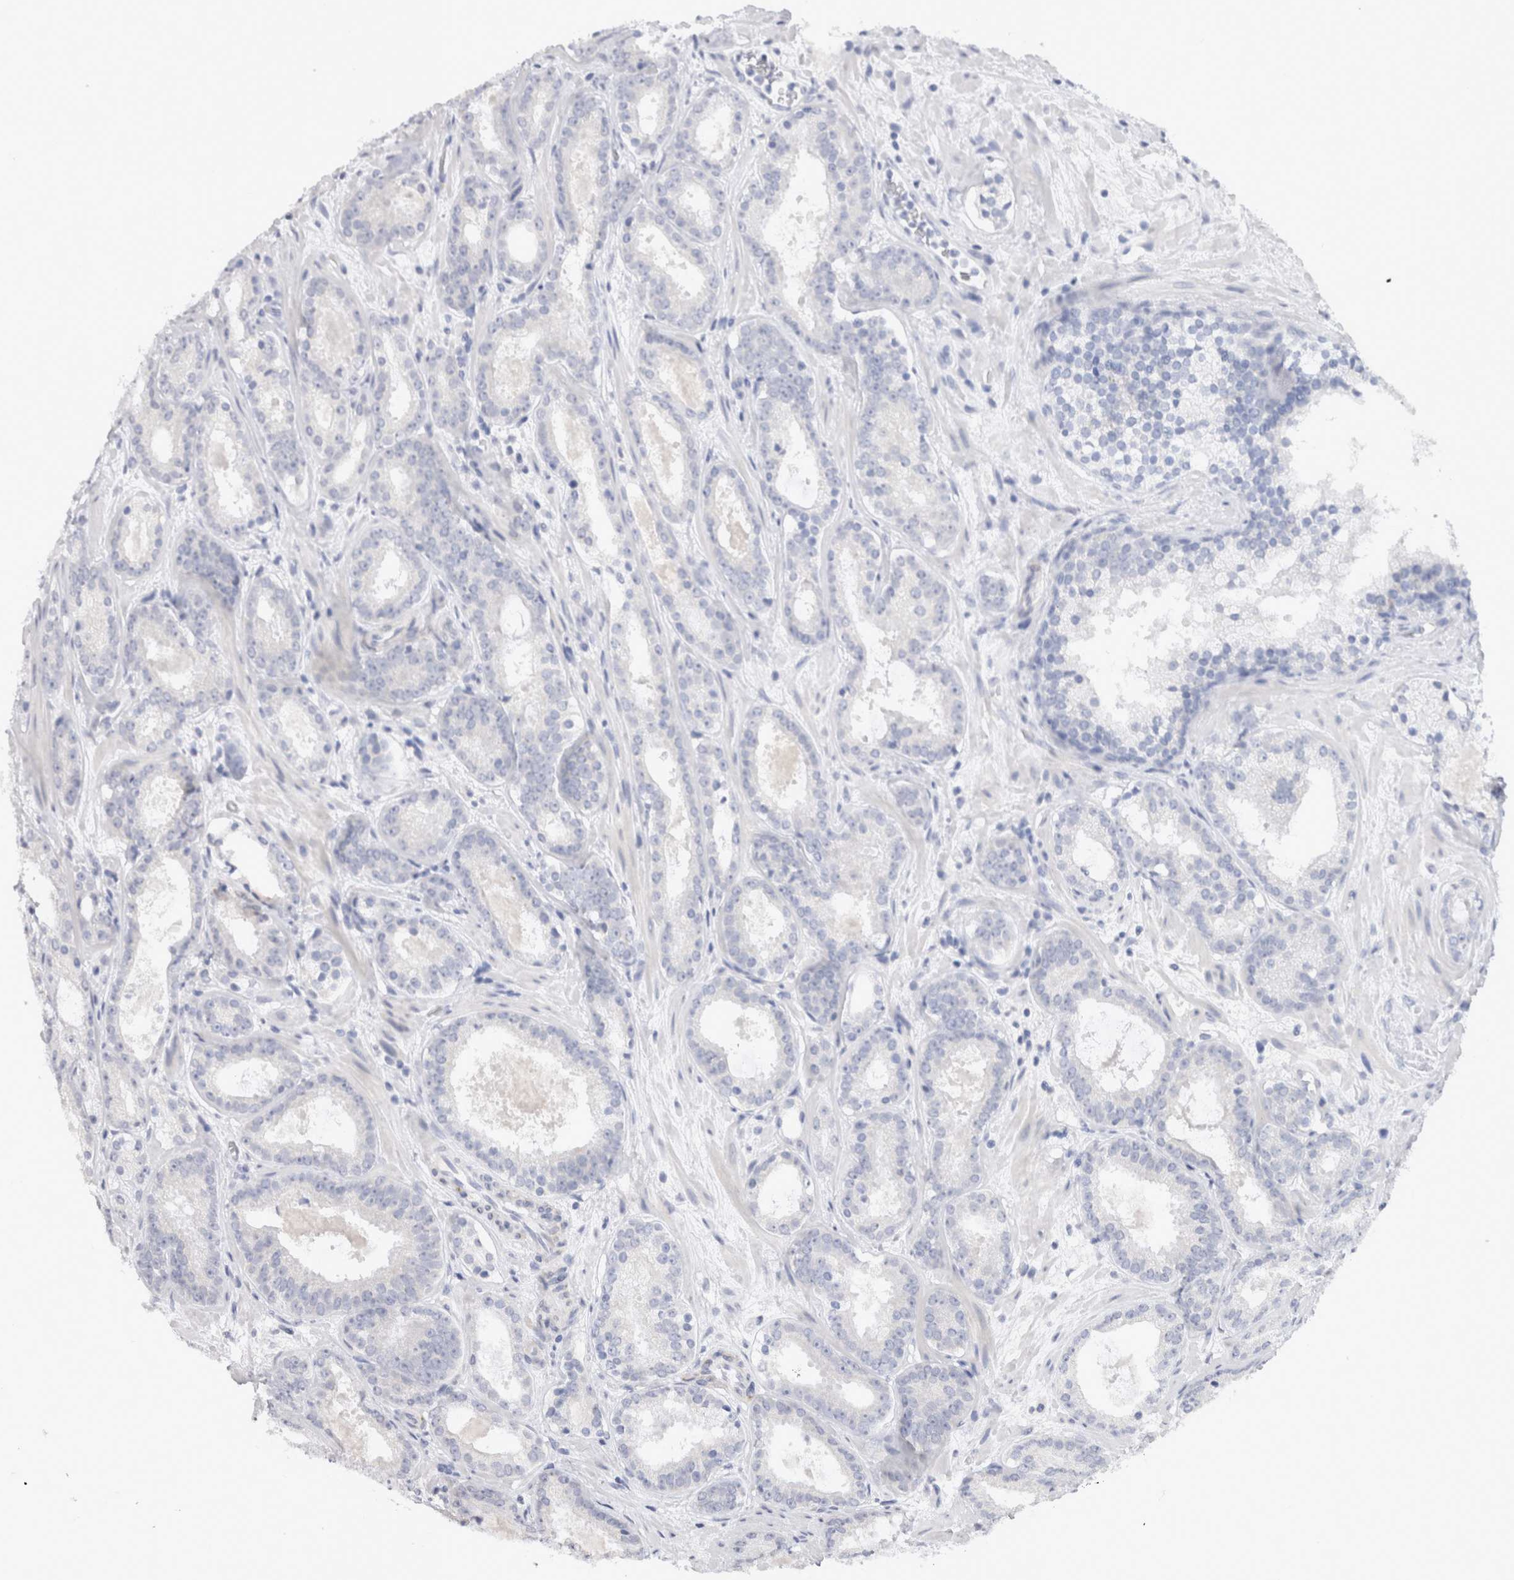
{"staining": {"intensity": "negative", "quantity": "none", "location": "none"}, "tissue": "prostate cancer", "cell_type": "Tumor cells", "image_type": "cancer", "snomed": [{"axis": "morphology", "description": "Adenocarcinoma, Low grade"}, {"axis": "topography", "description": "Prostate"}], "caption": "There is no significant positivity in tumor cells of prostate cancer.", "gene": "C9orf50", "patient": {"sex": "male", "age": 69}}